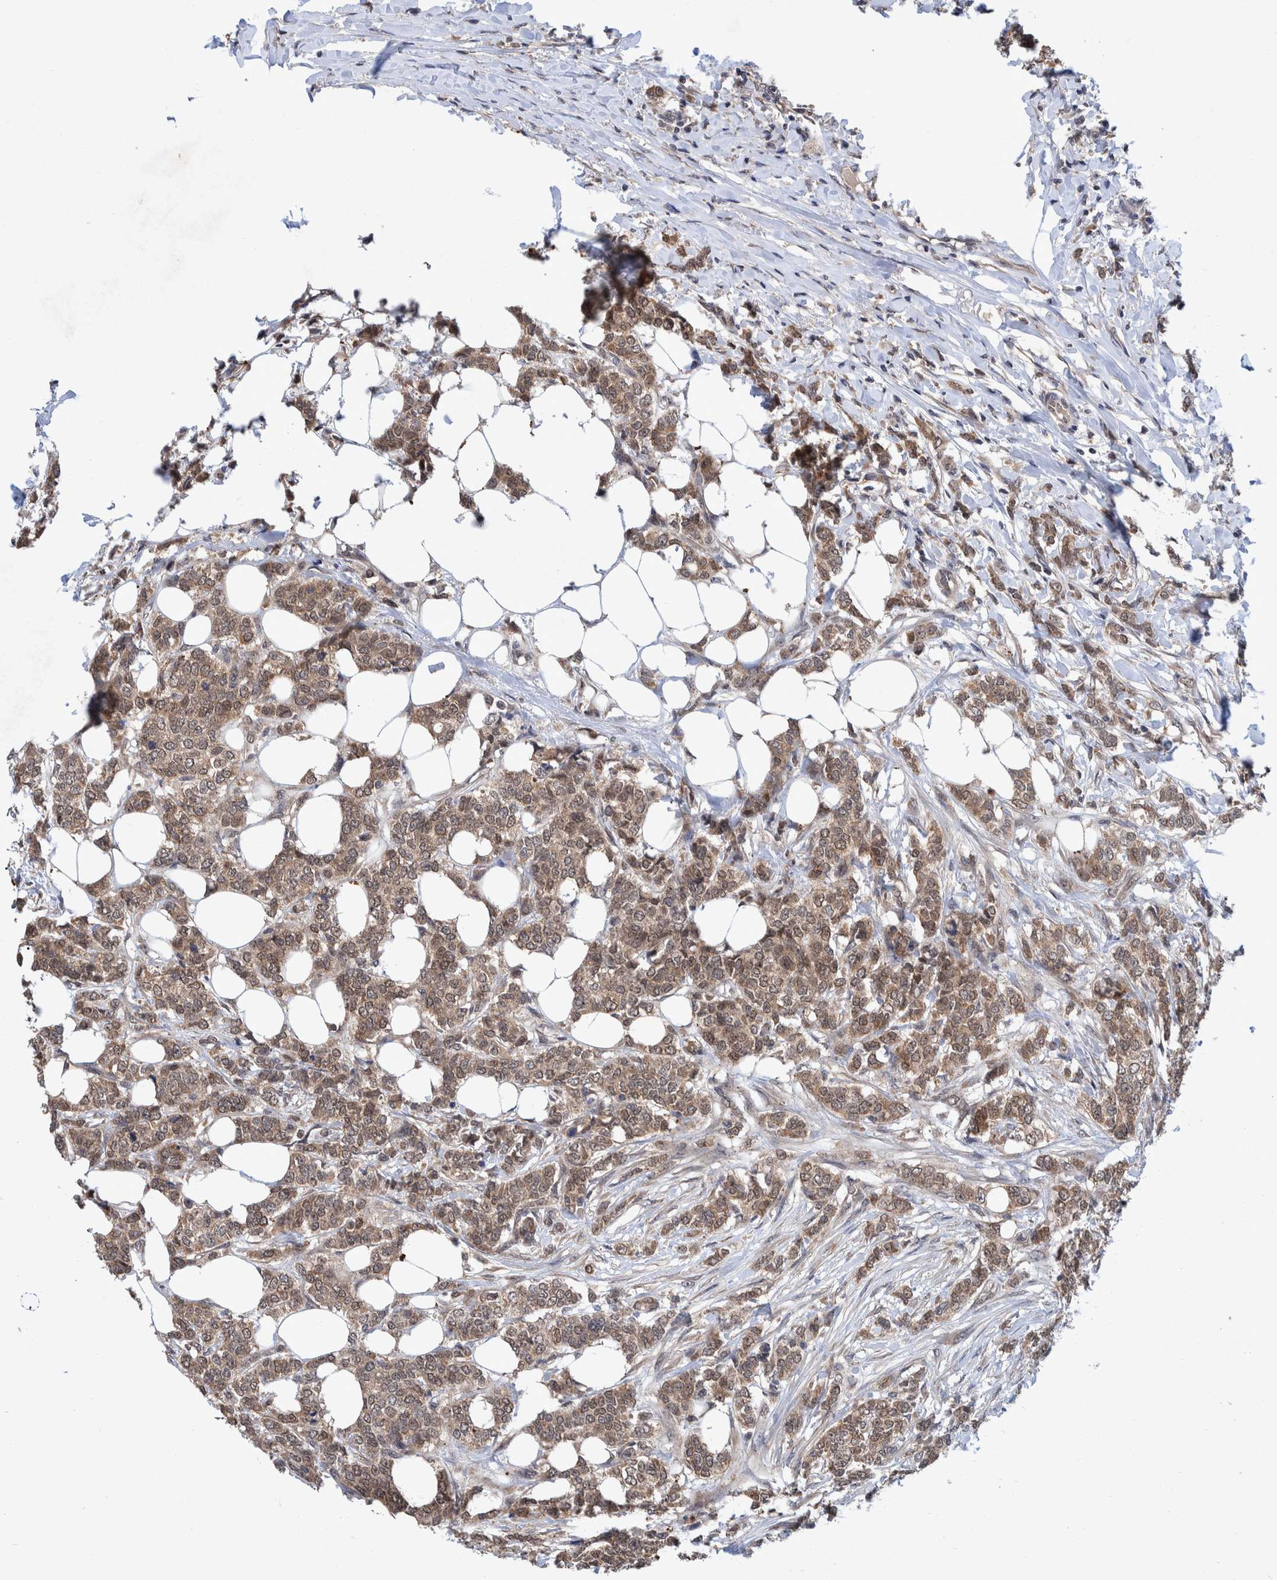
{"staining": {"intensity": "weak", "quantity": ">75%", "location": "cytoplasmic/membranous"}, "tissue": "breast cancer", "cell_type": "Tumor cells", "image_type": "cancer", "snomed": [{"axis": "morphology", "description": "Lobular carcinoma"}, {"axis": "topography", "description": "Skin"}, {"axis": "topography", "description": "Breast"}], "caption": "Brown immunohistochemical staining in human lobular carcinoma (breast) shows weak cytoplasmic/membranous expression in about >75% of tumor cells.", "gene": "PLPBP", "patient": {"sex": "female", "age": 46}}